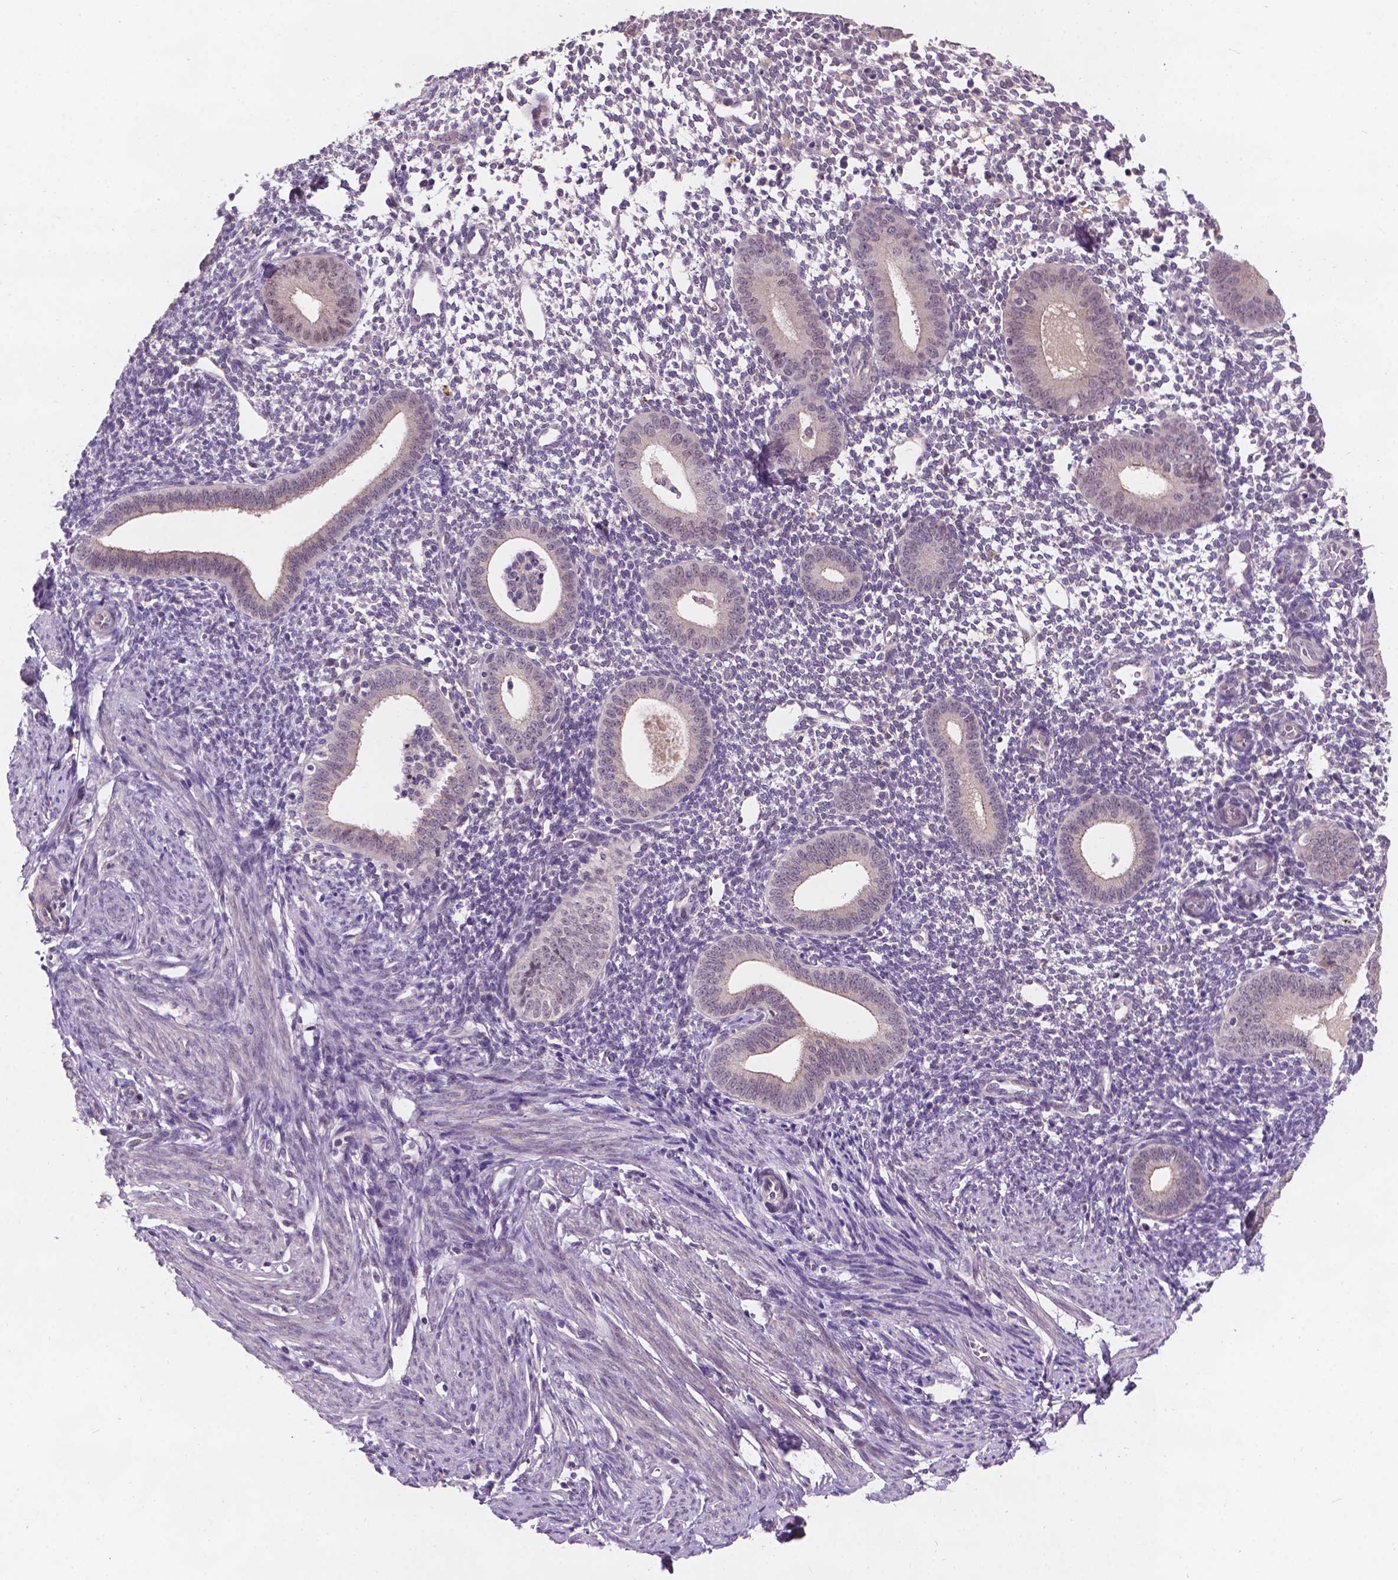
{"staining": {"intensity": "negative", "quantity": "none", "location": "none"}, "tissue": "endometrium", "cell_type": "Cells in endometrial stroma", "image_type": "normal", "snomed": [{"axis": "morphology", "description": "Normal tissue, NOS"}, {"axis": "topography", "description": "Endometrium"}], "caption": "High power microscopy histopathology image of an immunohistochemistry (IHC) image of benign endometrium, revealing no significant expression in cells in endometrial stroma. Brightfield microscopy of immunohistochemistry (IHC) stained with DAB (3,3'-diaminobenzidine) (brown) and hematoxylin (blue), captured at high magnification.", "gene": "GXYLT2", "patient": {"sex": "female", "age": 40}}